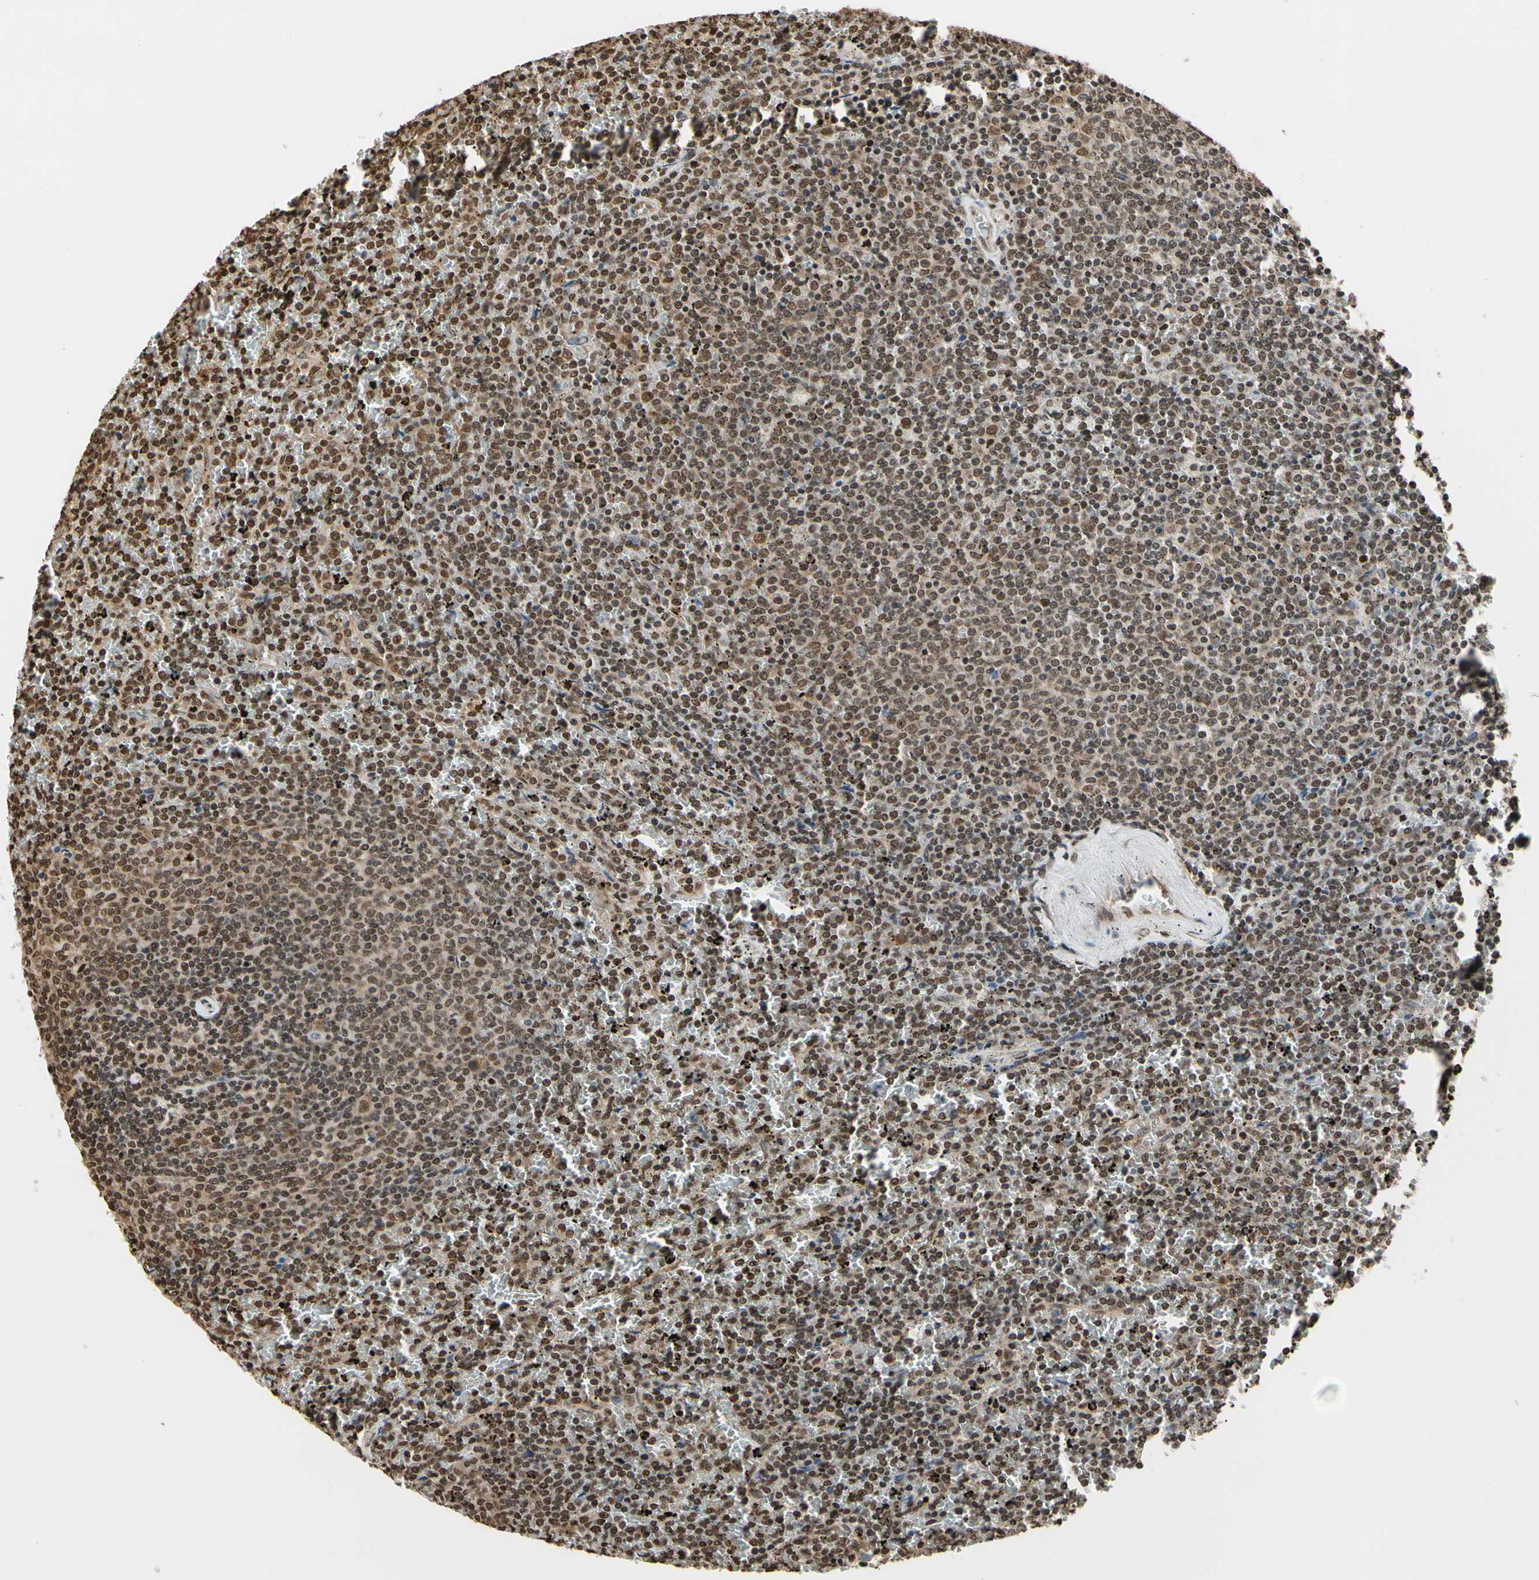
{"staining": {"intensity": "moderate", "quantity": ">75%", "location": "nuclear"}, "tissue": "lymphoma", "cell_type": "Tumor cells", "image_type": "cancer", "snomed": [{"axis": "morphology", "description": "Malignant lymphoma, non-Hodgkin's type, High grade"}, {"axis": "topography", "description": "Lymph node"}], "caption": "Immunohistochemistry of human malignant lymphoma, non-Hodgkin's type (high-grade) demonstrates medium levels of moderate nuclear positivity in about >75% of tumor cells.", "gene": "HNRNPK", "patient": {"sex": "female", "age": 84}}